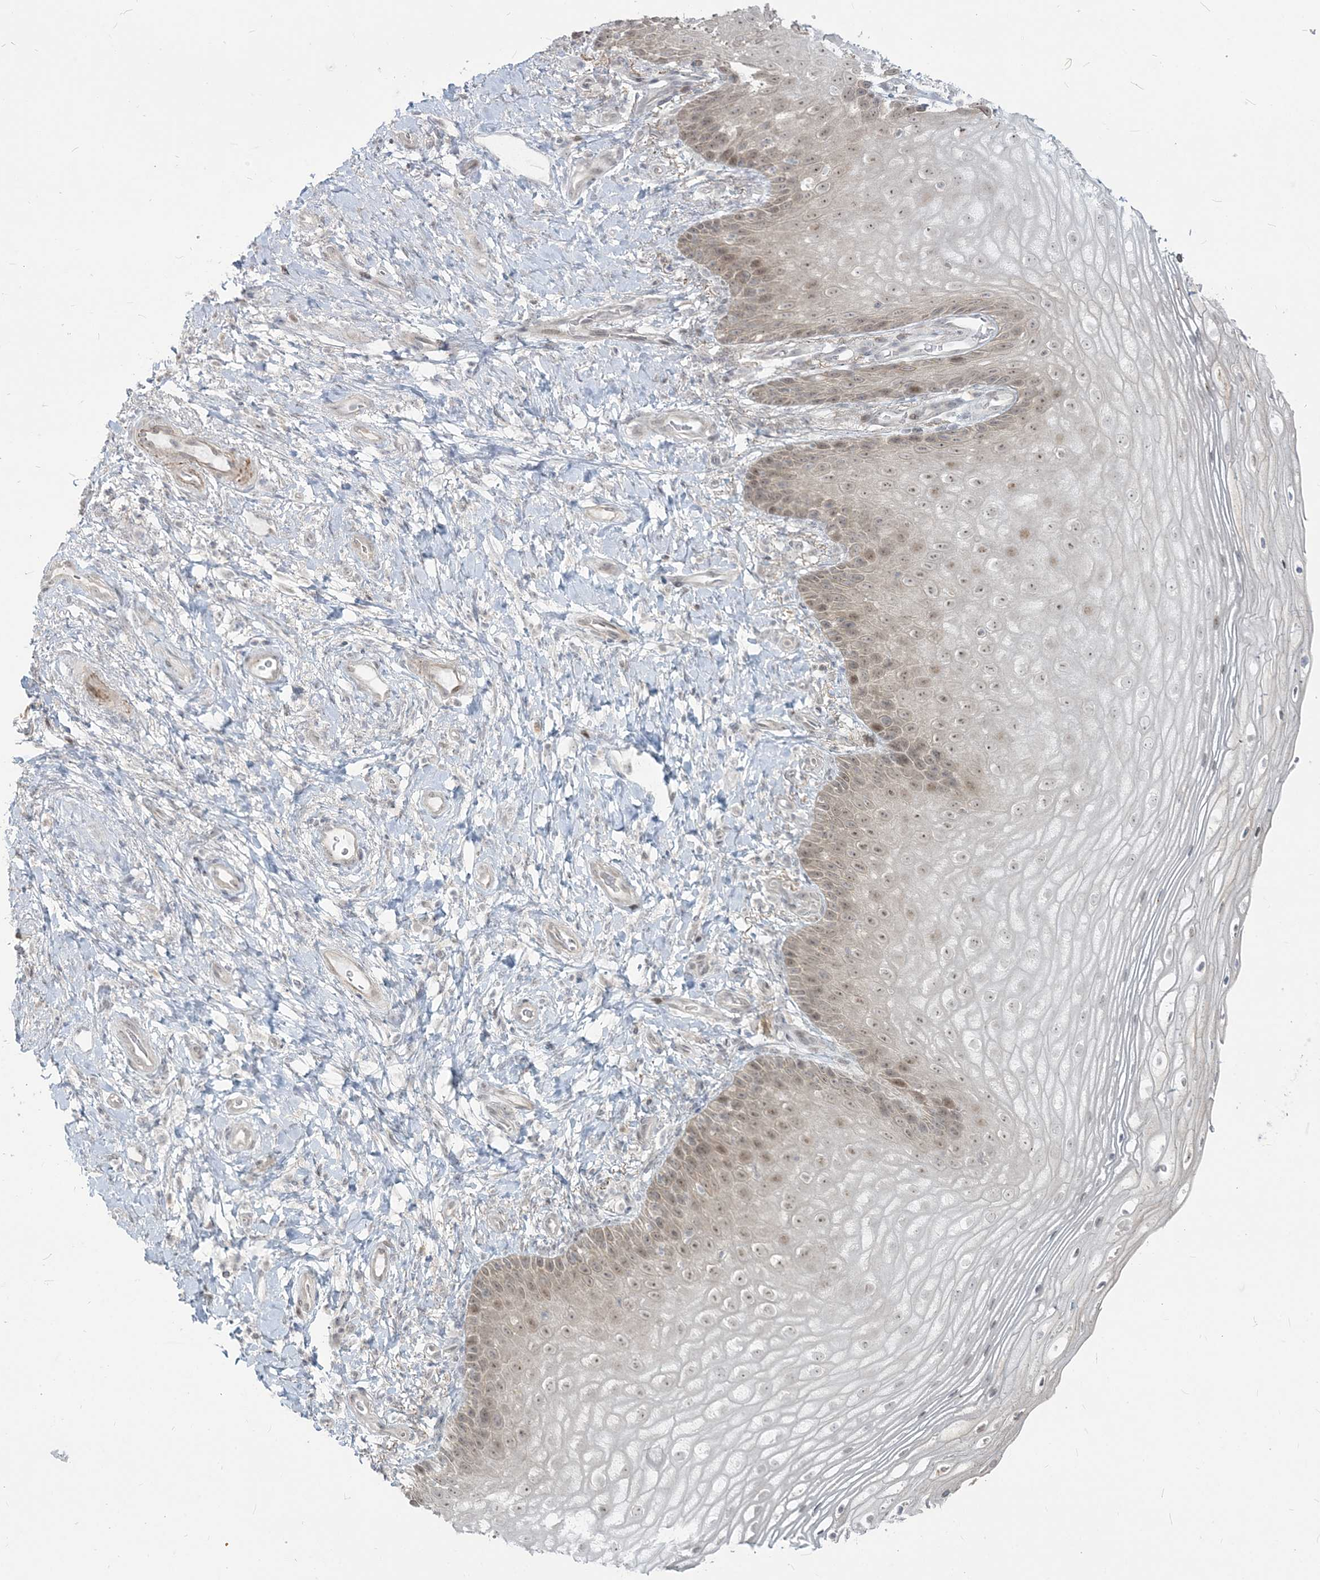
{"staining": {"intensity": "weak", "quantity": "25%-75%", "location": "nuclear"}, "tissue": "vagina", "cell_type": "Squamous epithelial cells", "image_type": "normal", "snomed": [{"axis": "morphology", "description": "Normal tissue, NOS"}, {"axis": "topography", "description": "Vagina"}], "caption": "A histopathology image of human vagina stained for a protein reveals weak nuclear brown staining in squamous epithelial cells.", "gene": "SDAD1", "patient": {"sex": "female", "age": 60}}